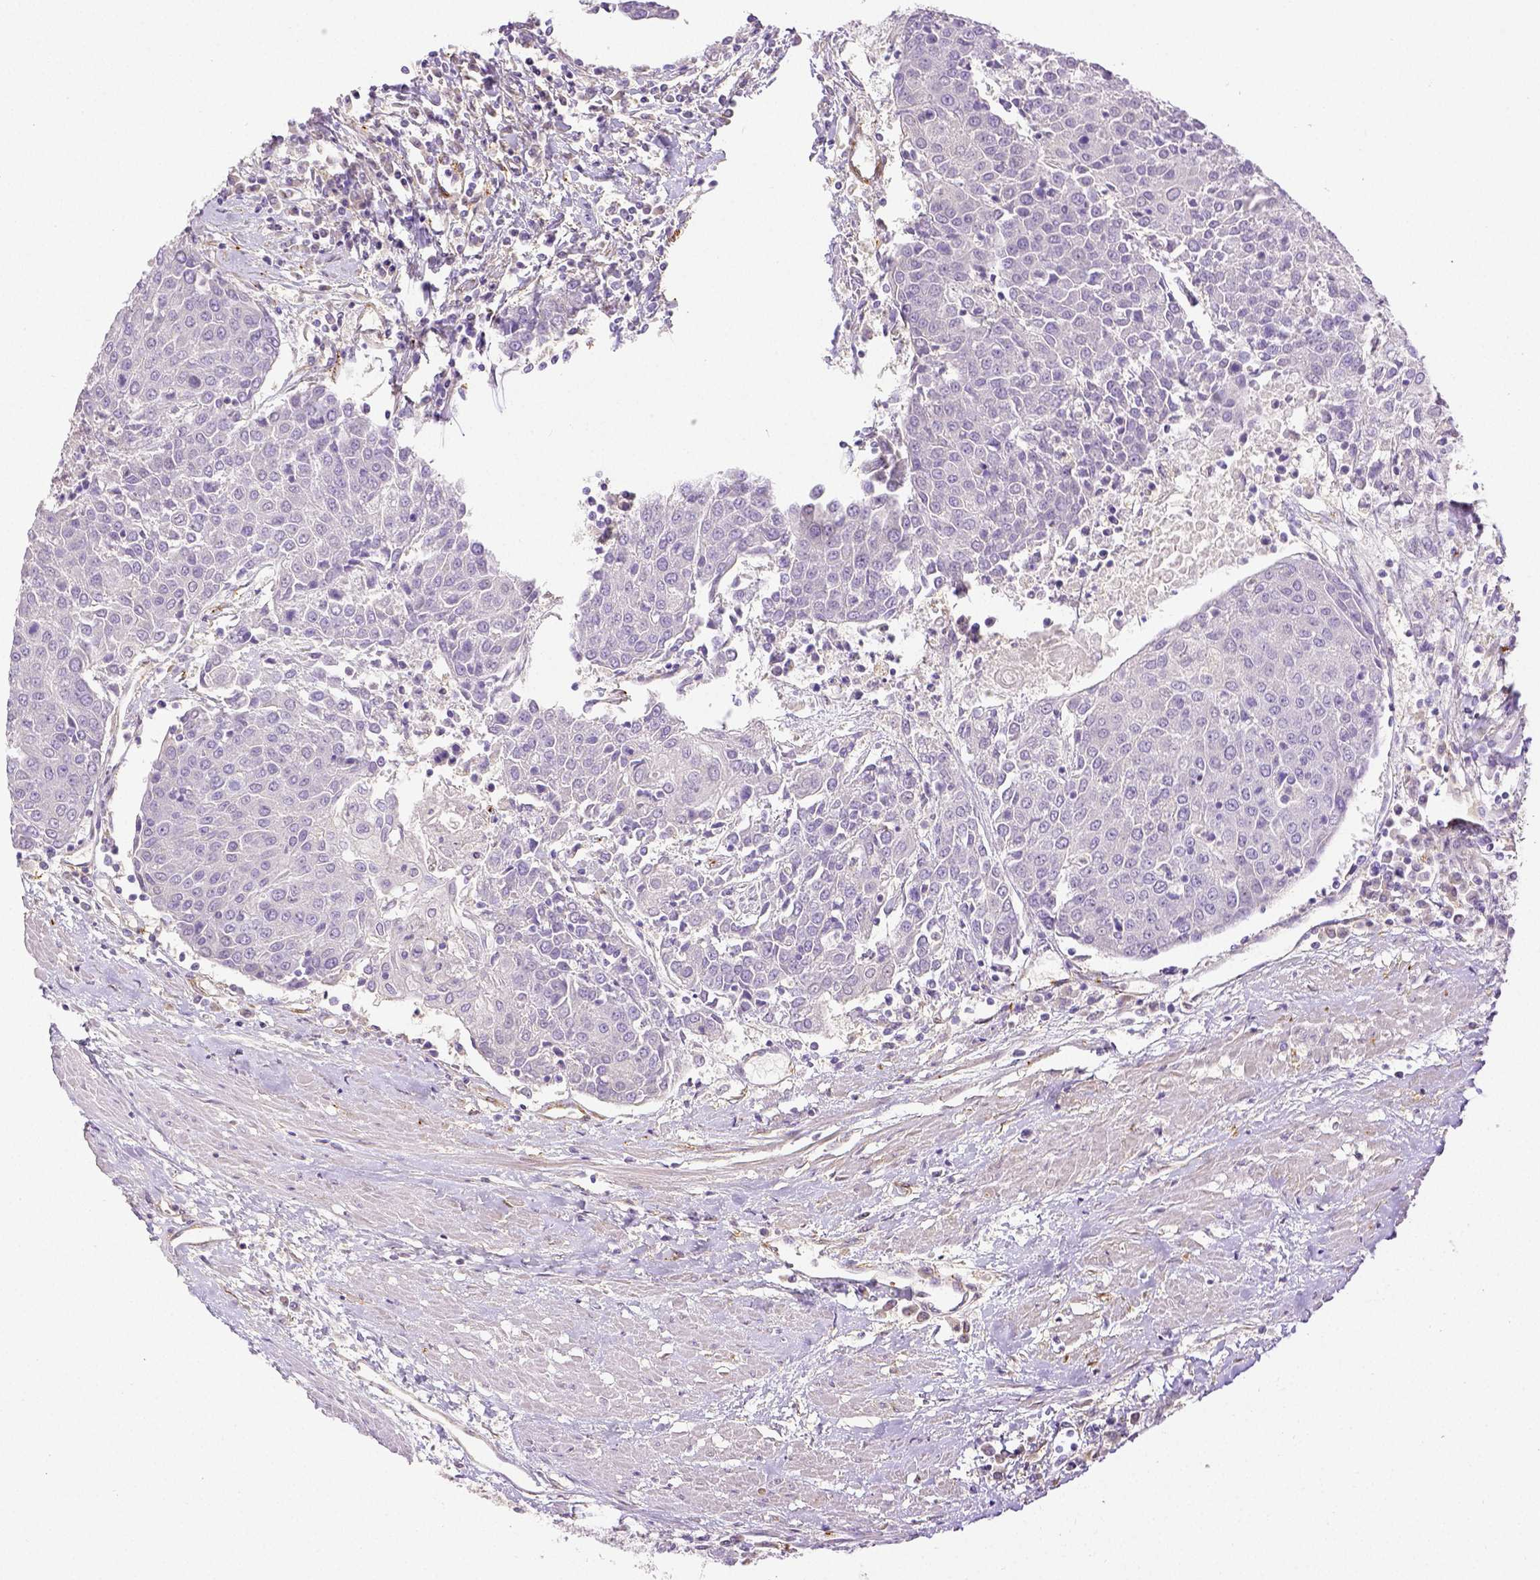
{"staining": {"intensity": "negative", "quantity": "none", "location": "none"}, "tissue": "urothelial cancer", "cell_type": "Tumor cells", "image_type": "cancer", "snomed": [{"axis": "morphology", "description": "Urothelial carcinoma, High grade"}, {"axis": "topography", "description": "Urinary bladder"}], "caption": "IHC of human urothelial carcinoma (high-grade) displays no expression in tumor cells.", "gene": "THY1", "patient": {"sex": "female", "age": 85}}